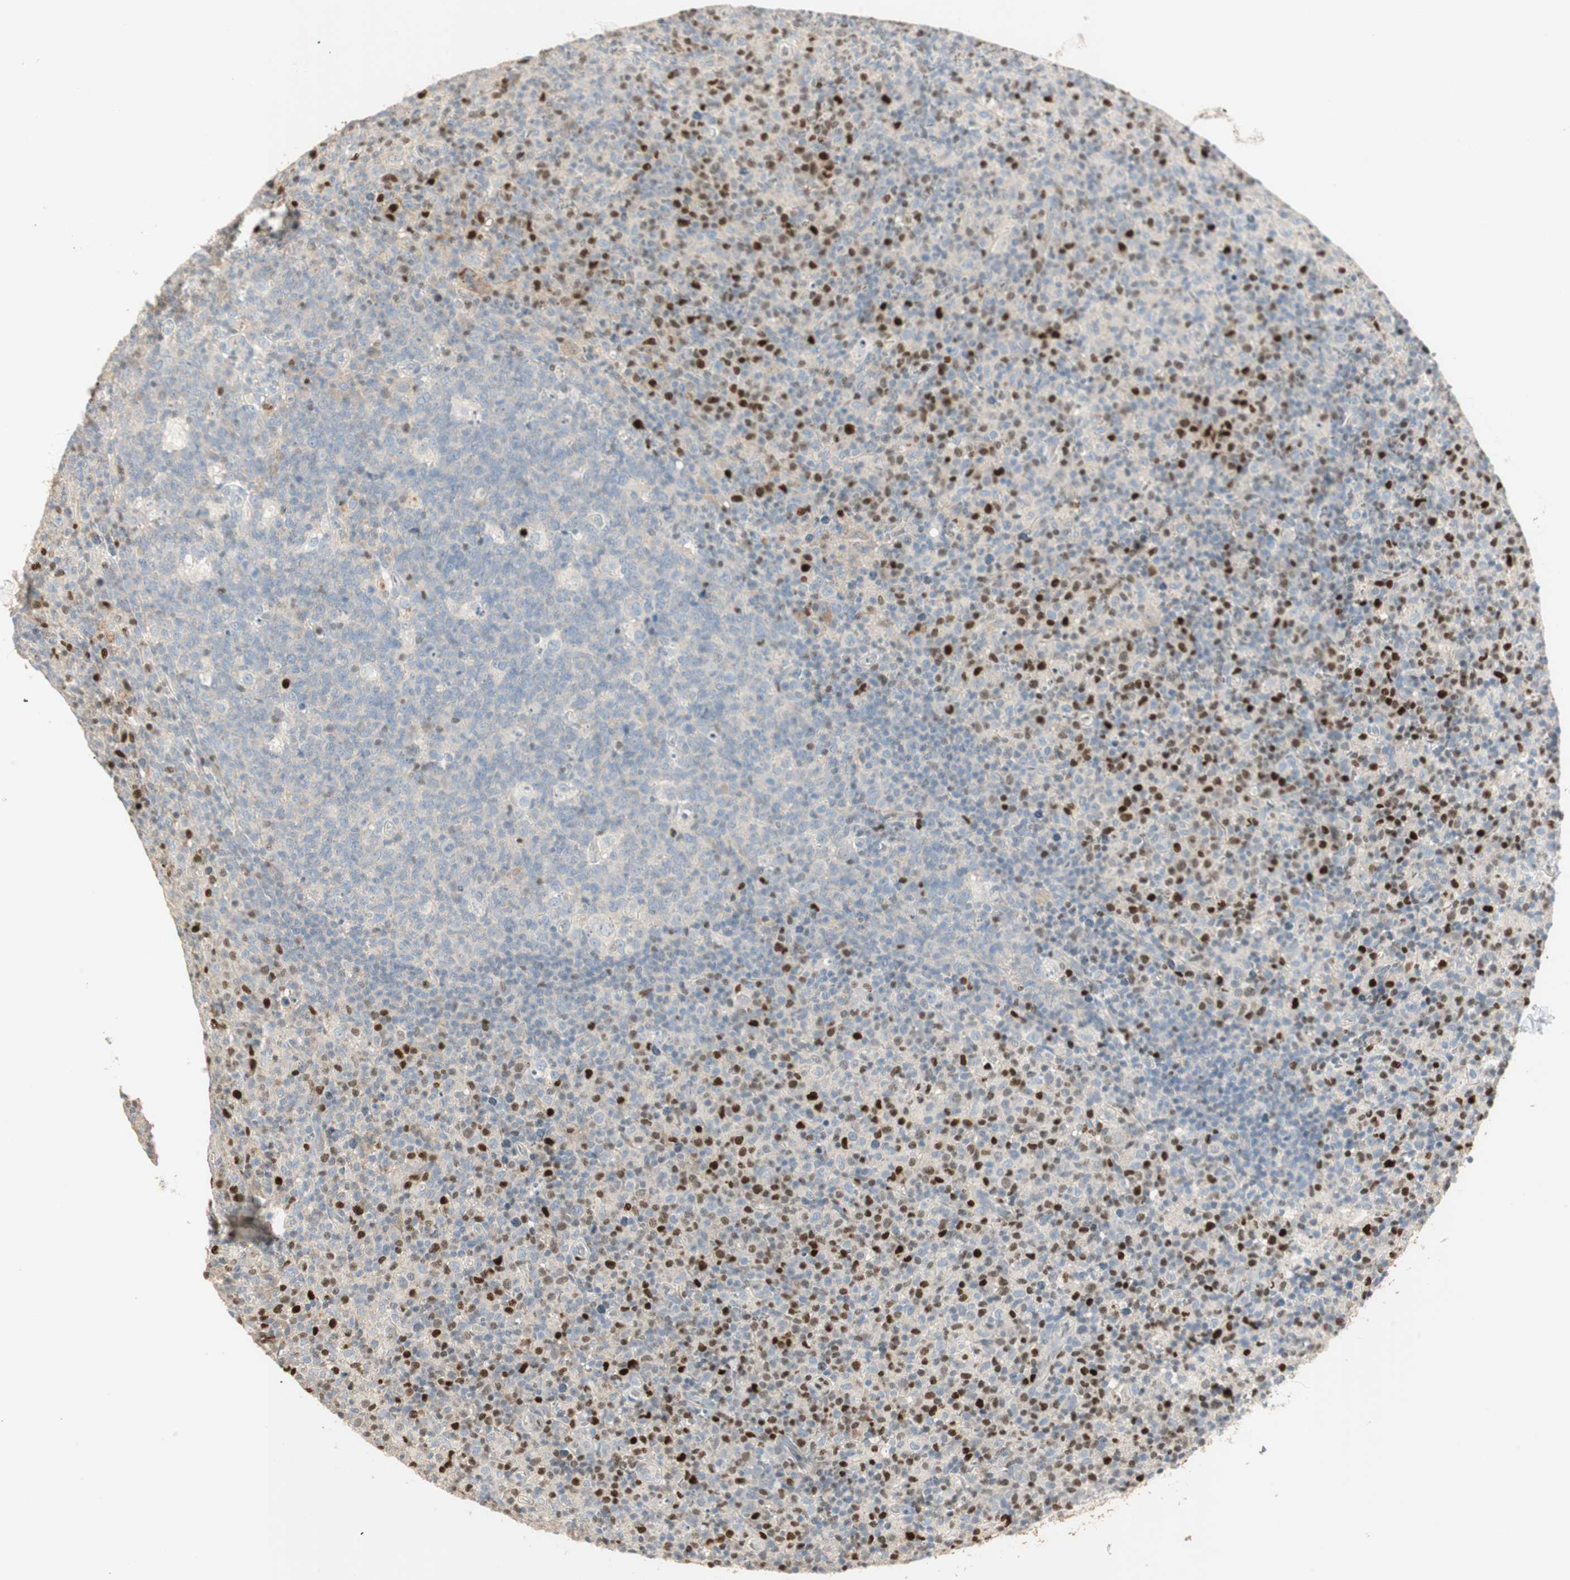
{"staining": {"intensity": "negative", "quantity": "none", "location": "none"}, "tissue": "lymph node", "cell_type": "Germinal center cells", "image_type": "normal", "snomed": [{"axis": "morphology", "description": "Normal tissue, NOS"}, {"axis": "morphology", "description": "Inflammation, NOS"}, {"axis": "topography", "description": "Lymph node"}], "caption": "IHC of unremarkable lymph node demonstrates no staining in germinal center cells. The staining is performed using DAB brown chromogen with nuclei counter-stained in using hematoxylin.", "gene": "RUNX2", "patient": {"sex": "male", "age": 55}}